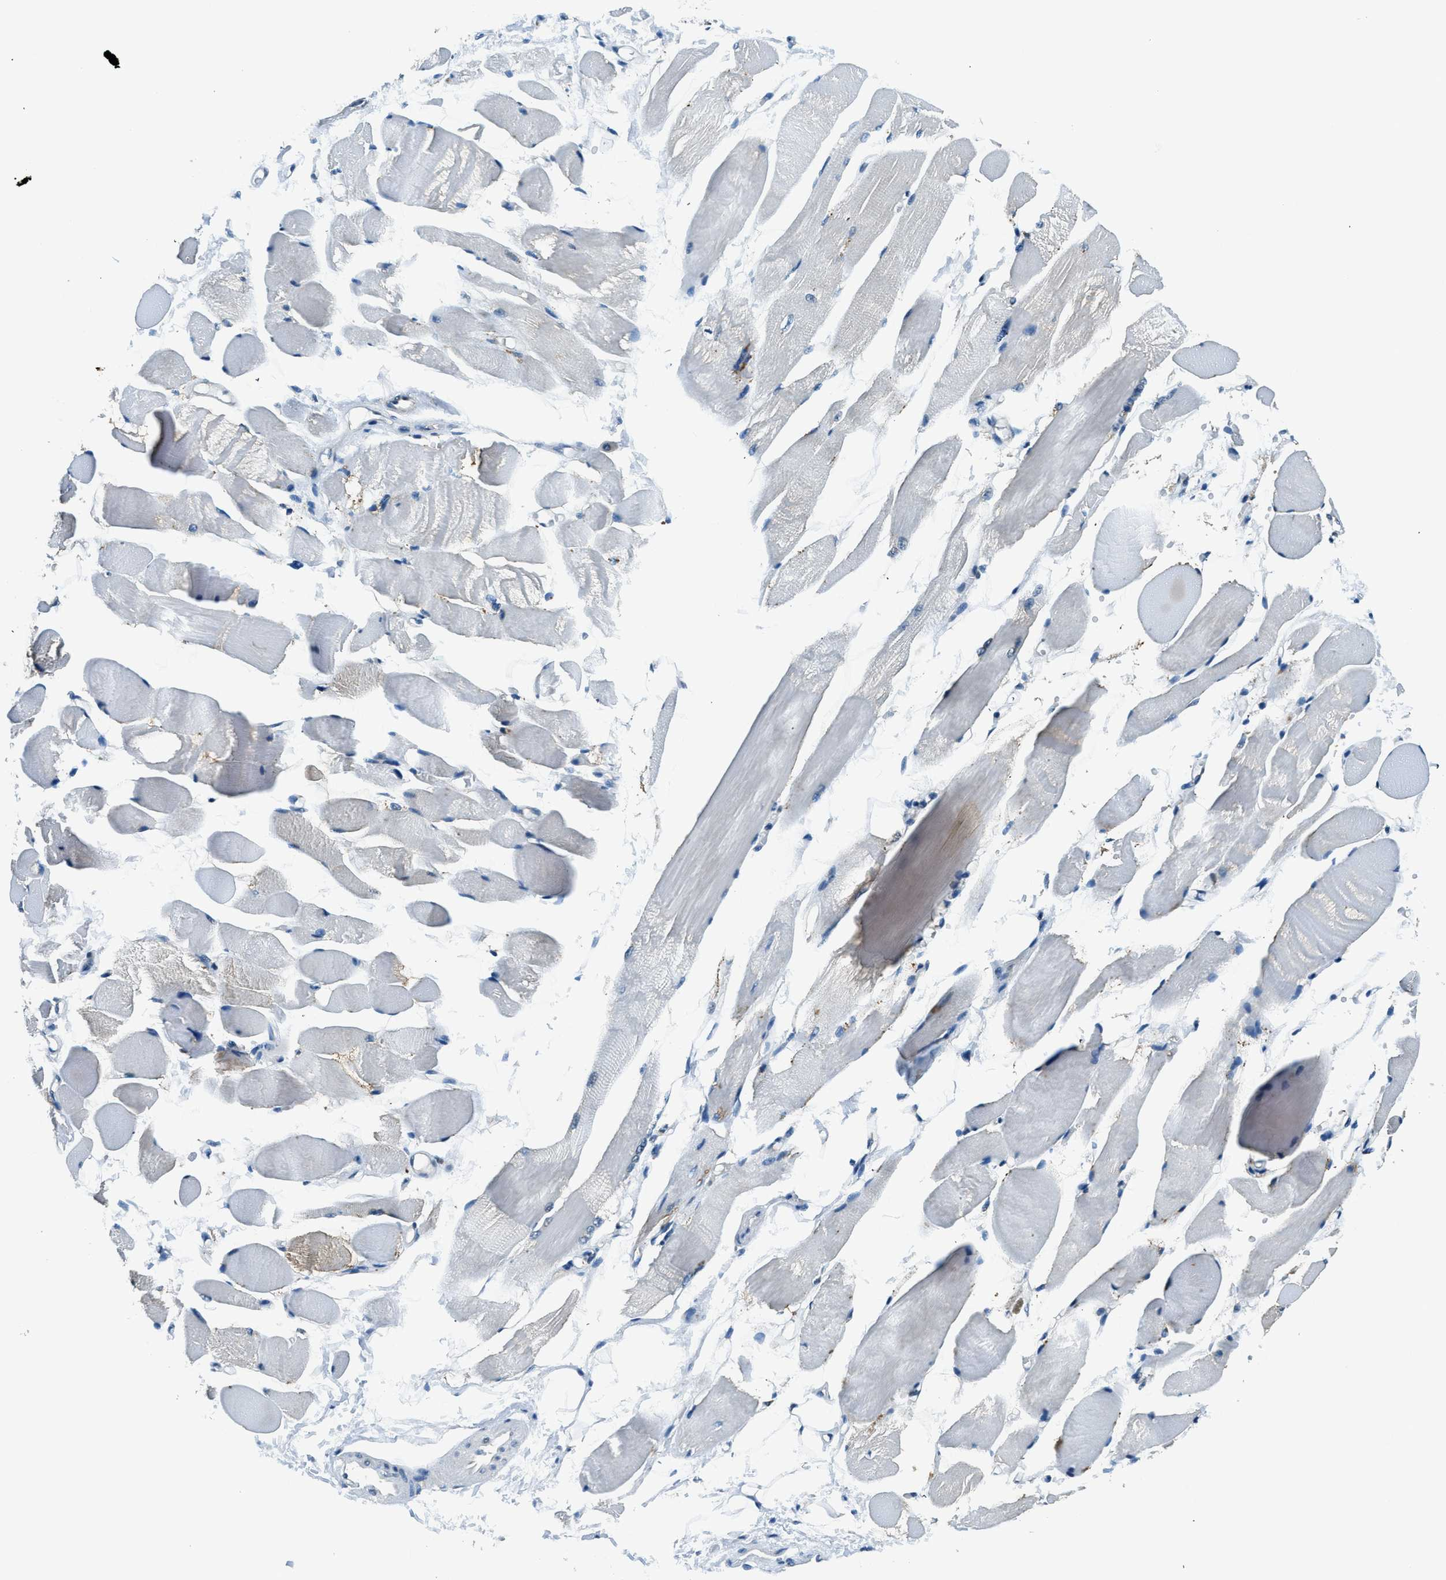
{"staining": {"intensity": "moderate", "quantity": "<25%", "location": "cytoplasmic/membranous"}, "tissue": "skeletal muscle", "cell_type": "Myocytes", "image_type": "normal", "snomed": [{"axis": "morphology", "description": "Normal tissue, NOS"}, {"axis": "topography", "description": "Skeletal muscle"}, {"axis": "topography", "description": "Peripheral nerve tissue"}], "caption": "Immunohistochemical staining of unremarkable human skeletal muscle exhibits <25% levels of moderate cytoplasmic/membranous protein staining in approximately <25% of myocytes. (DAB IHC with brightfield microscopy, high magnification).", "gene": "ARFGAP2", "patient": {"sex": "female", "age": 84}}